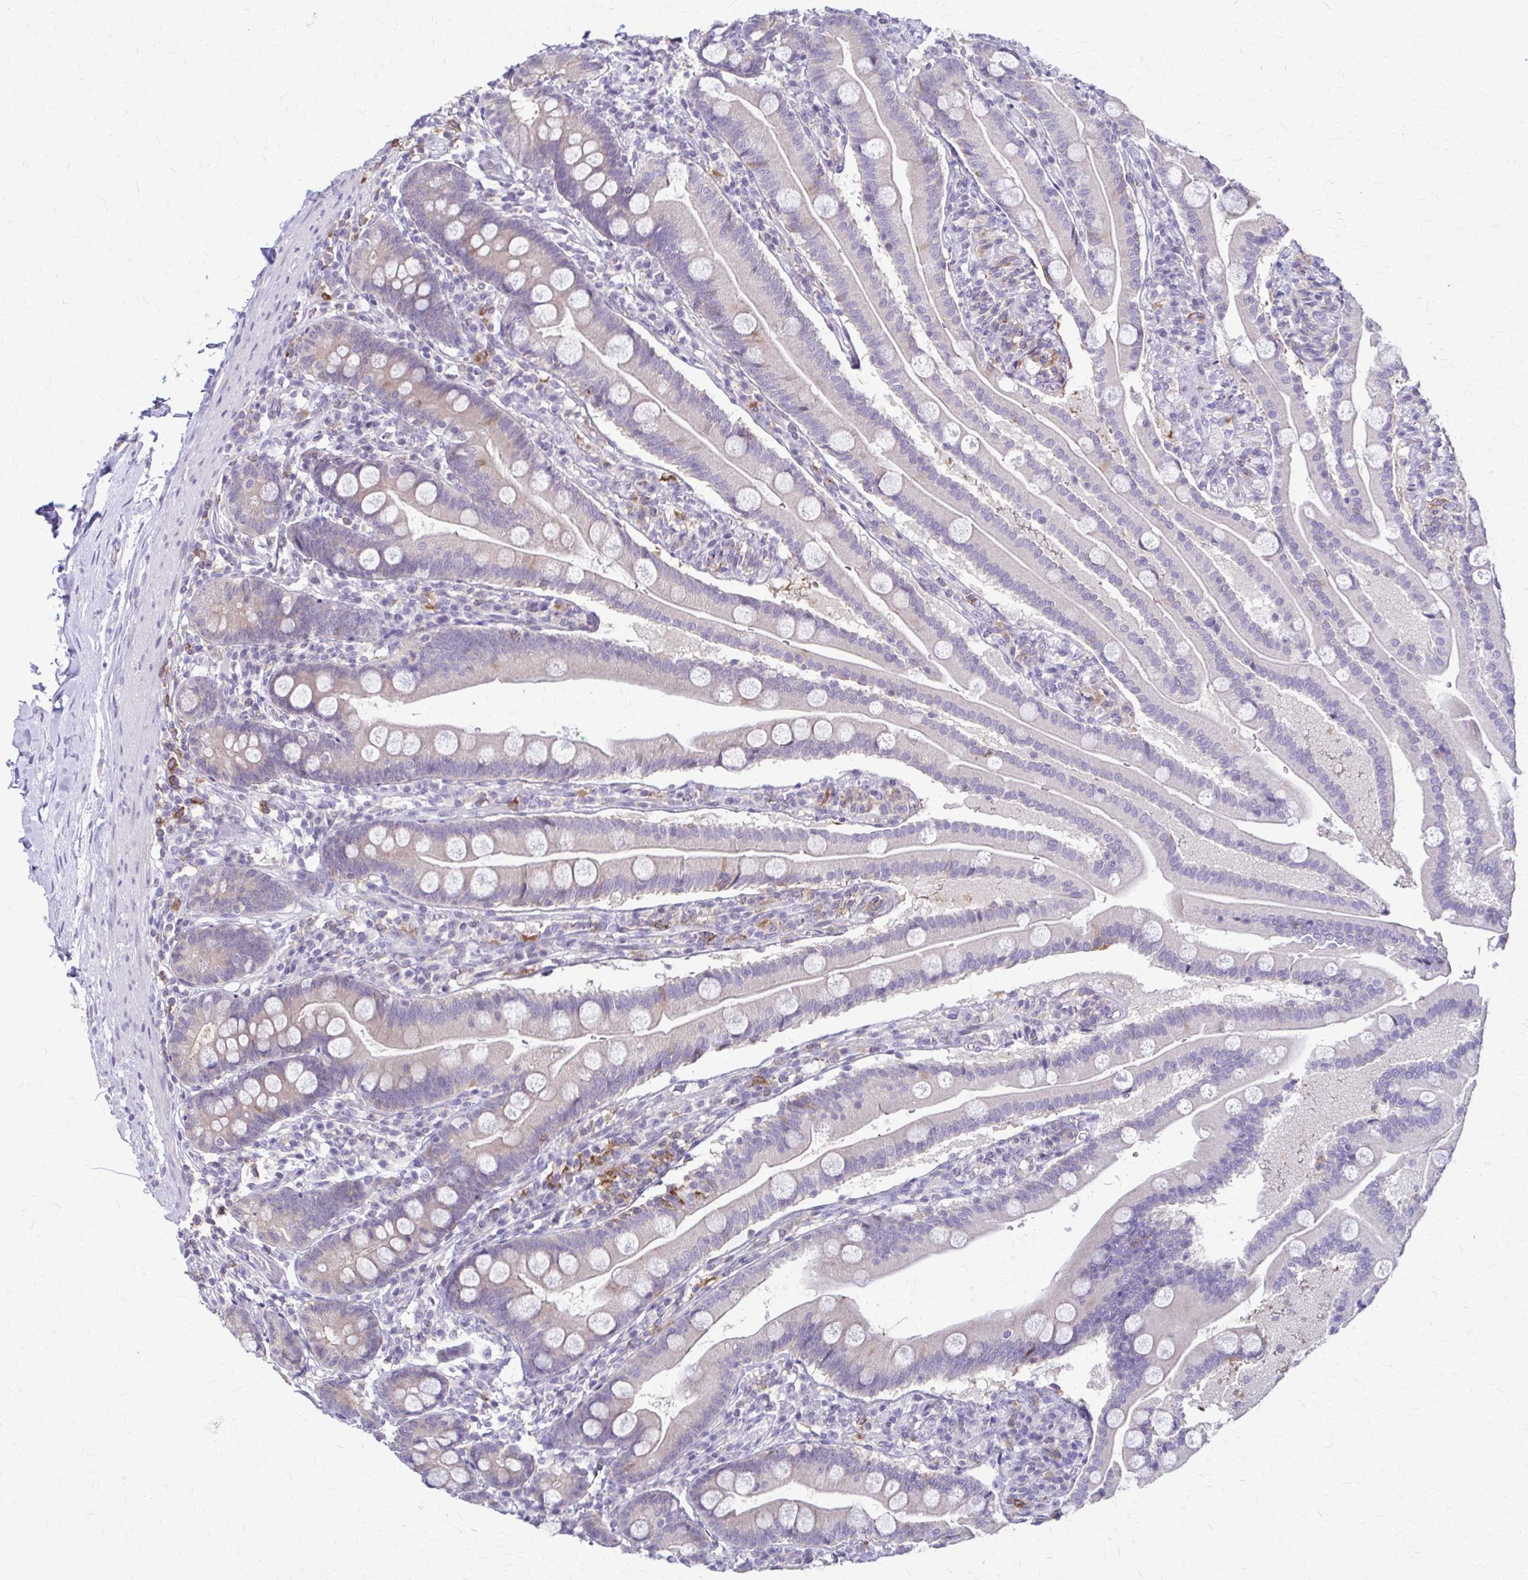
{"staining": {"intensity": "moderate", "quantity": "<25%", "location": "cytoplasmic/membranous"}, "tissue": "duodenum", "cell_type": "Glandular cells", "image_type": "normal", "snomed": [{"axis": "morphology", "description": "Normal tissue, NOS"}, {"axis": "topography", "description": "Duodenum"}], "caption": "Duodenum stained for a protein exhibits moderate cytoplasmic/membranous positivity in glandular cells. Using DAB (brown) and hematoxylin (blue) stains, captured at high magnification using brightfield microscopy.", "gene": "PIK3AP1", "patient": {"sex": "female", "age": 67}}